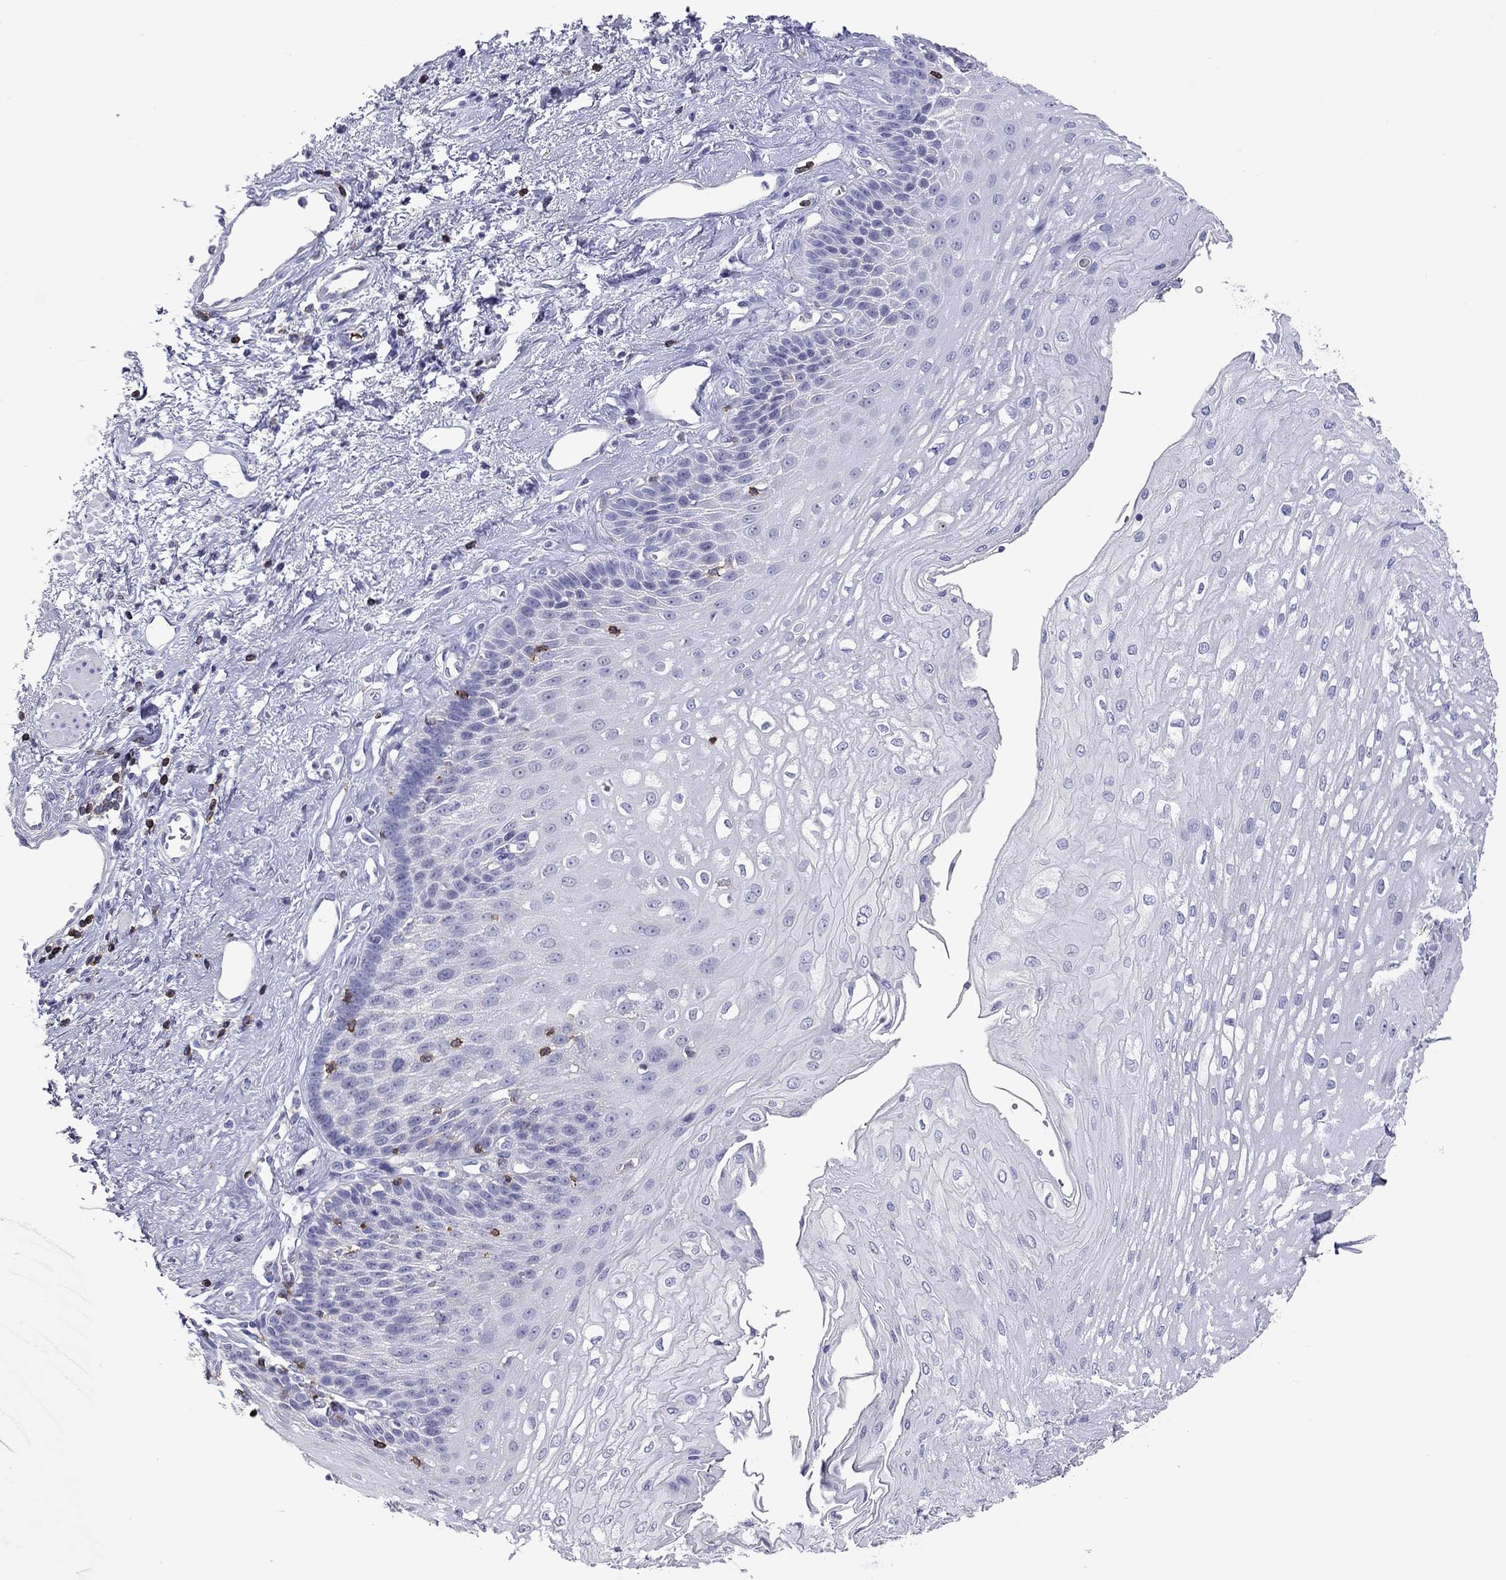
{"staining": {"intensity": "negative", "quantity": "none", "location": "none"}, "tissue": "esophagus", "cell_type": "Squamous epithelial cells", "image_type": "normal", "snomed": [{"axis": "morphology", "description": "Normal tissue, NOS"}, {"axis": "topography", "description": "Esophagus"}], "caption": "IHC of unremarkable esophagus demonstrates no expression in squamous epithelial cells.", "gene": "ENSG00000288637", "patient": {"sex": "female", "age": 62}}